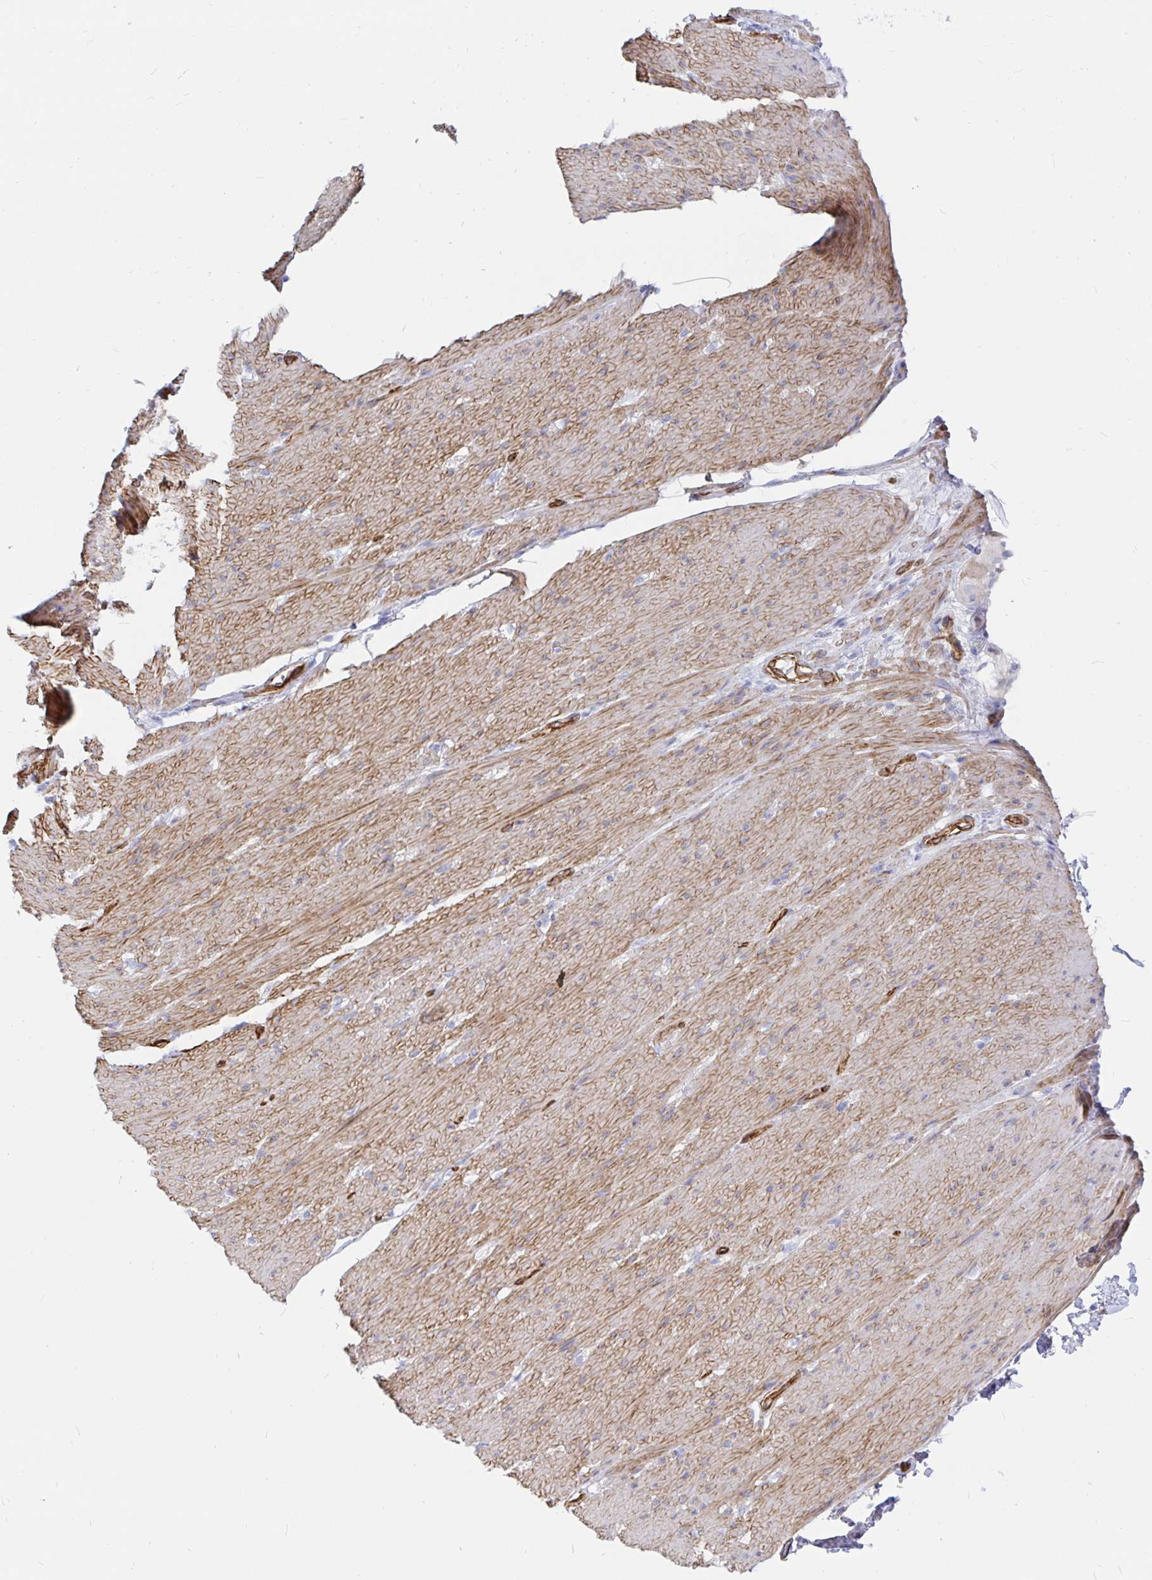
{"staining": {"intensity": "moderate", "quantity": "25%-75%", "location": "cytoplasmic/membranous"}, "tissue": "smooth muscle", "cell_type": "Smooth muscle cells", "image_type": "normal", "snomed": [{"axis": "morphology", "description": "Normal tissue, NOS"}, {"axis": "topography", "description": "Smooth muscle"}, {"axis": "topography", "description": "Rectum"}], "caption": "Protein expression analysis of normal human smooth muscle reveals moderate cytoplasmic/membranous positivity in approximately 25%-75% of smooth muscle cells. (DAB (3,3'-diaminobenzidine) IHC with brightfield microscopy, high magnification).", "gene": "COX16", "patient": {"sex": "male", "age": 53}}